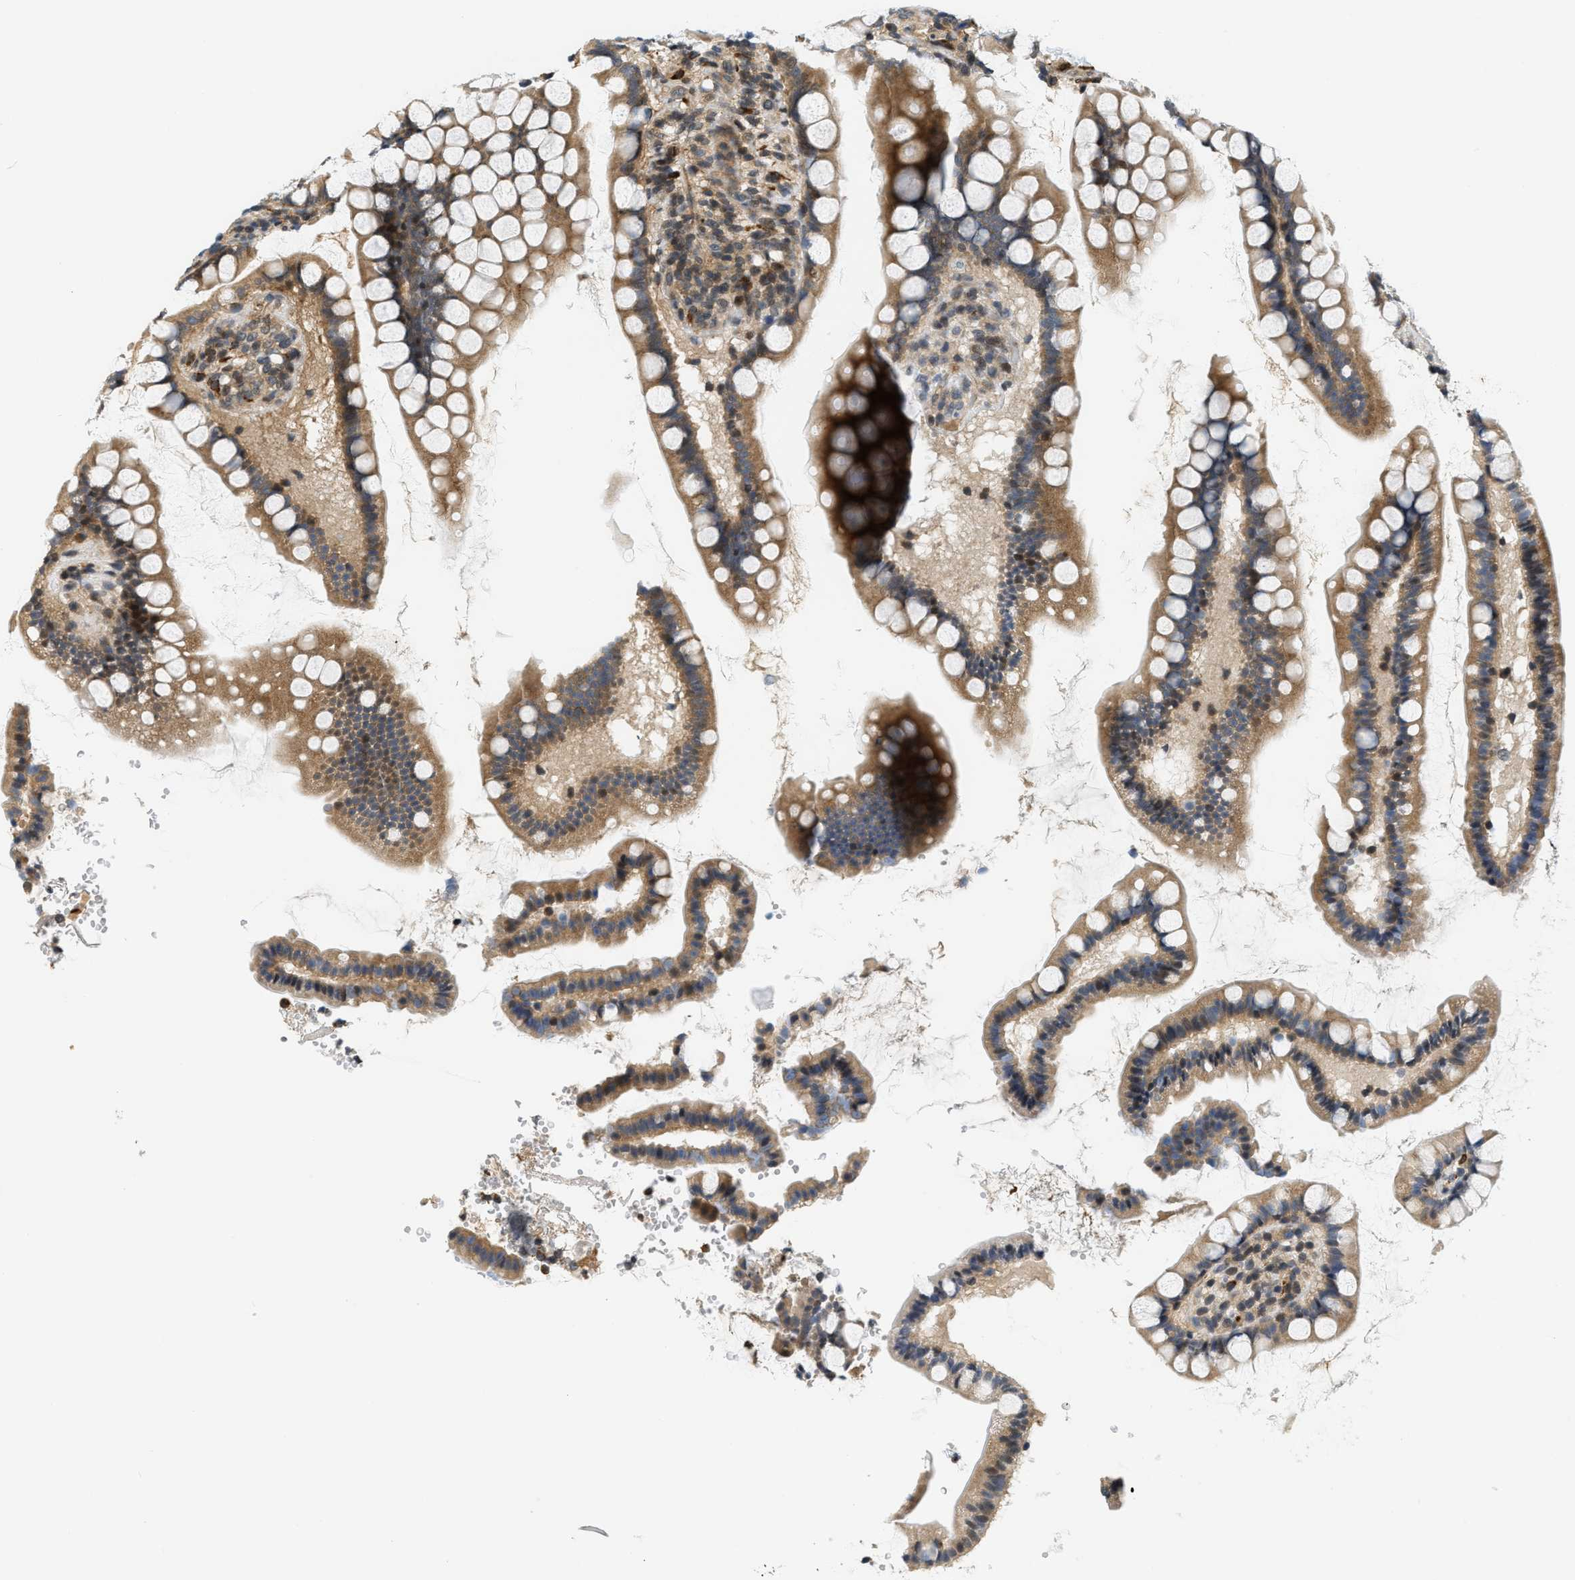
{"staining": {"intensity": "moderate", "quantity": "25%-75%", "location": "cytoplasmic/membranous"}, "tissue": "small intestine", "cell_type": "Glandular cells", "image_type": "normal", "snomed": [{"axis": "morphology", "description": "Normal tissue, NOS"}, {"axis": "topography", "description": "Small intestine"}], "caption": "Immunohistochemical staining of unremarkable small intestine displays moderate cytoplasmic/membranous protein expression in approximately 25%-75% of glandular cells.", "gene": "KMT2A", "patient": {"sex": "female", "age": 84}}